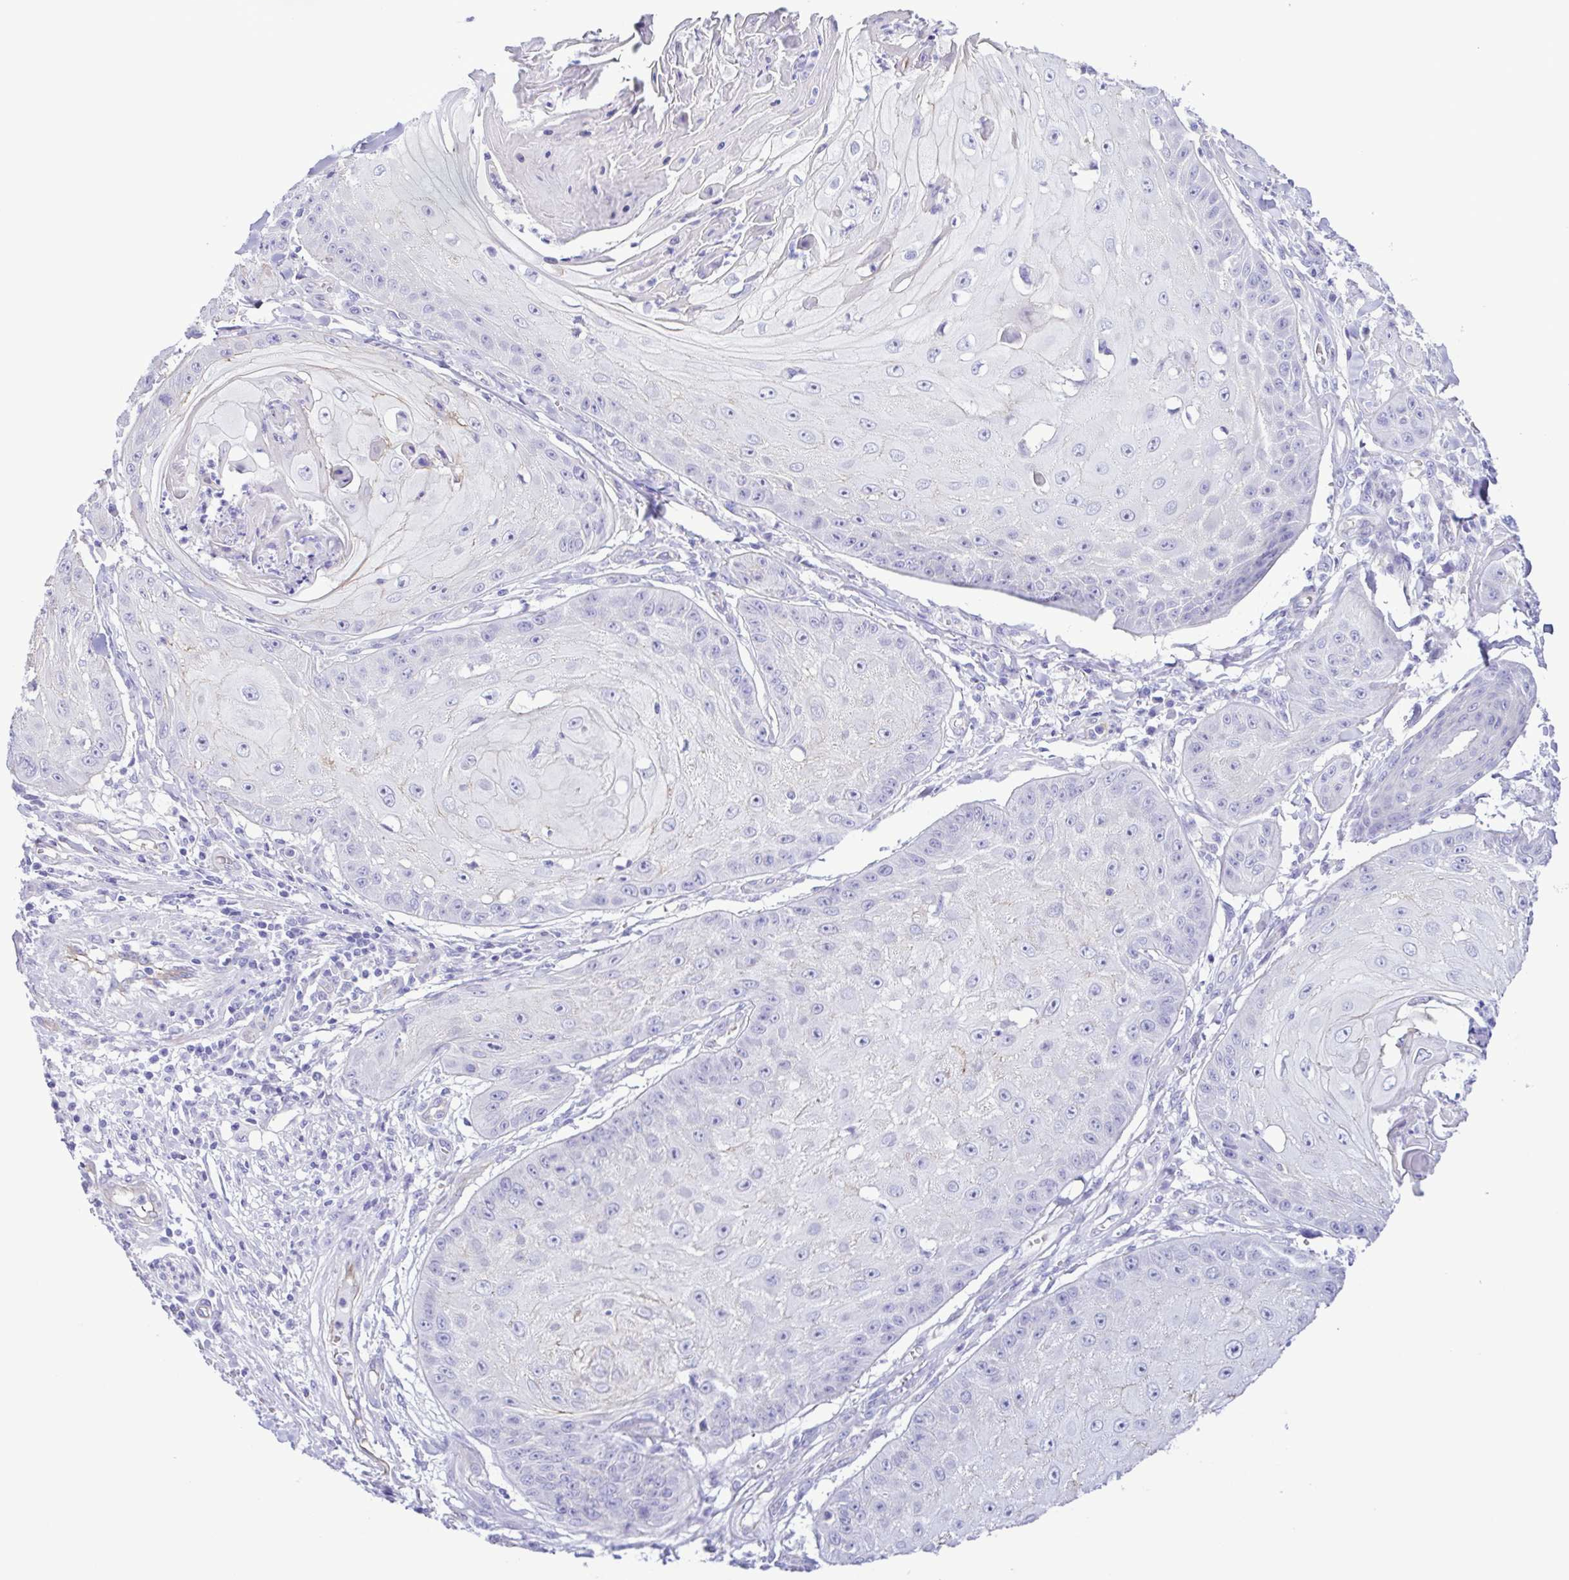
{"staining": {"intensity": "negative", "quantity": "none", "location": "none"}, "tissue": "skin cancer", "cell_type": "Tumor cells", "image_type": "cancer", "snomed": [{"axis": "morphology", "description": "Squamous cell carcinoma, NOS"}, {"axis": "topography", "description": "Skin"}], "caption": "Human skin cancer (squamous cell carcinoma) stained for a protein using immunohistochemistry (IHC) shows no staining in tumor cells.", "gene": "CYP11A1", "patient": {"sex": "male", "age": 70}}